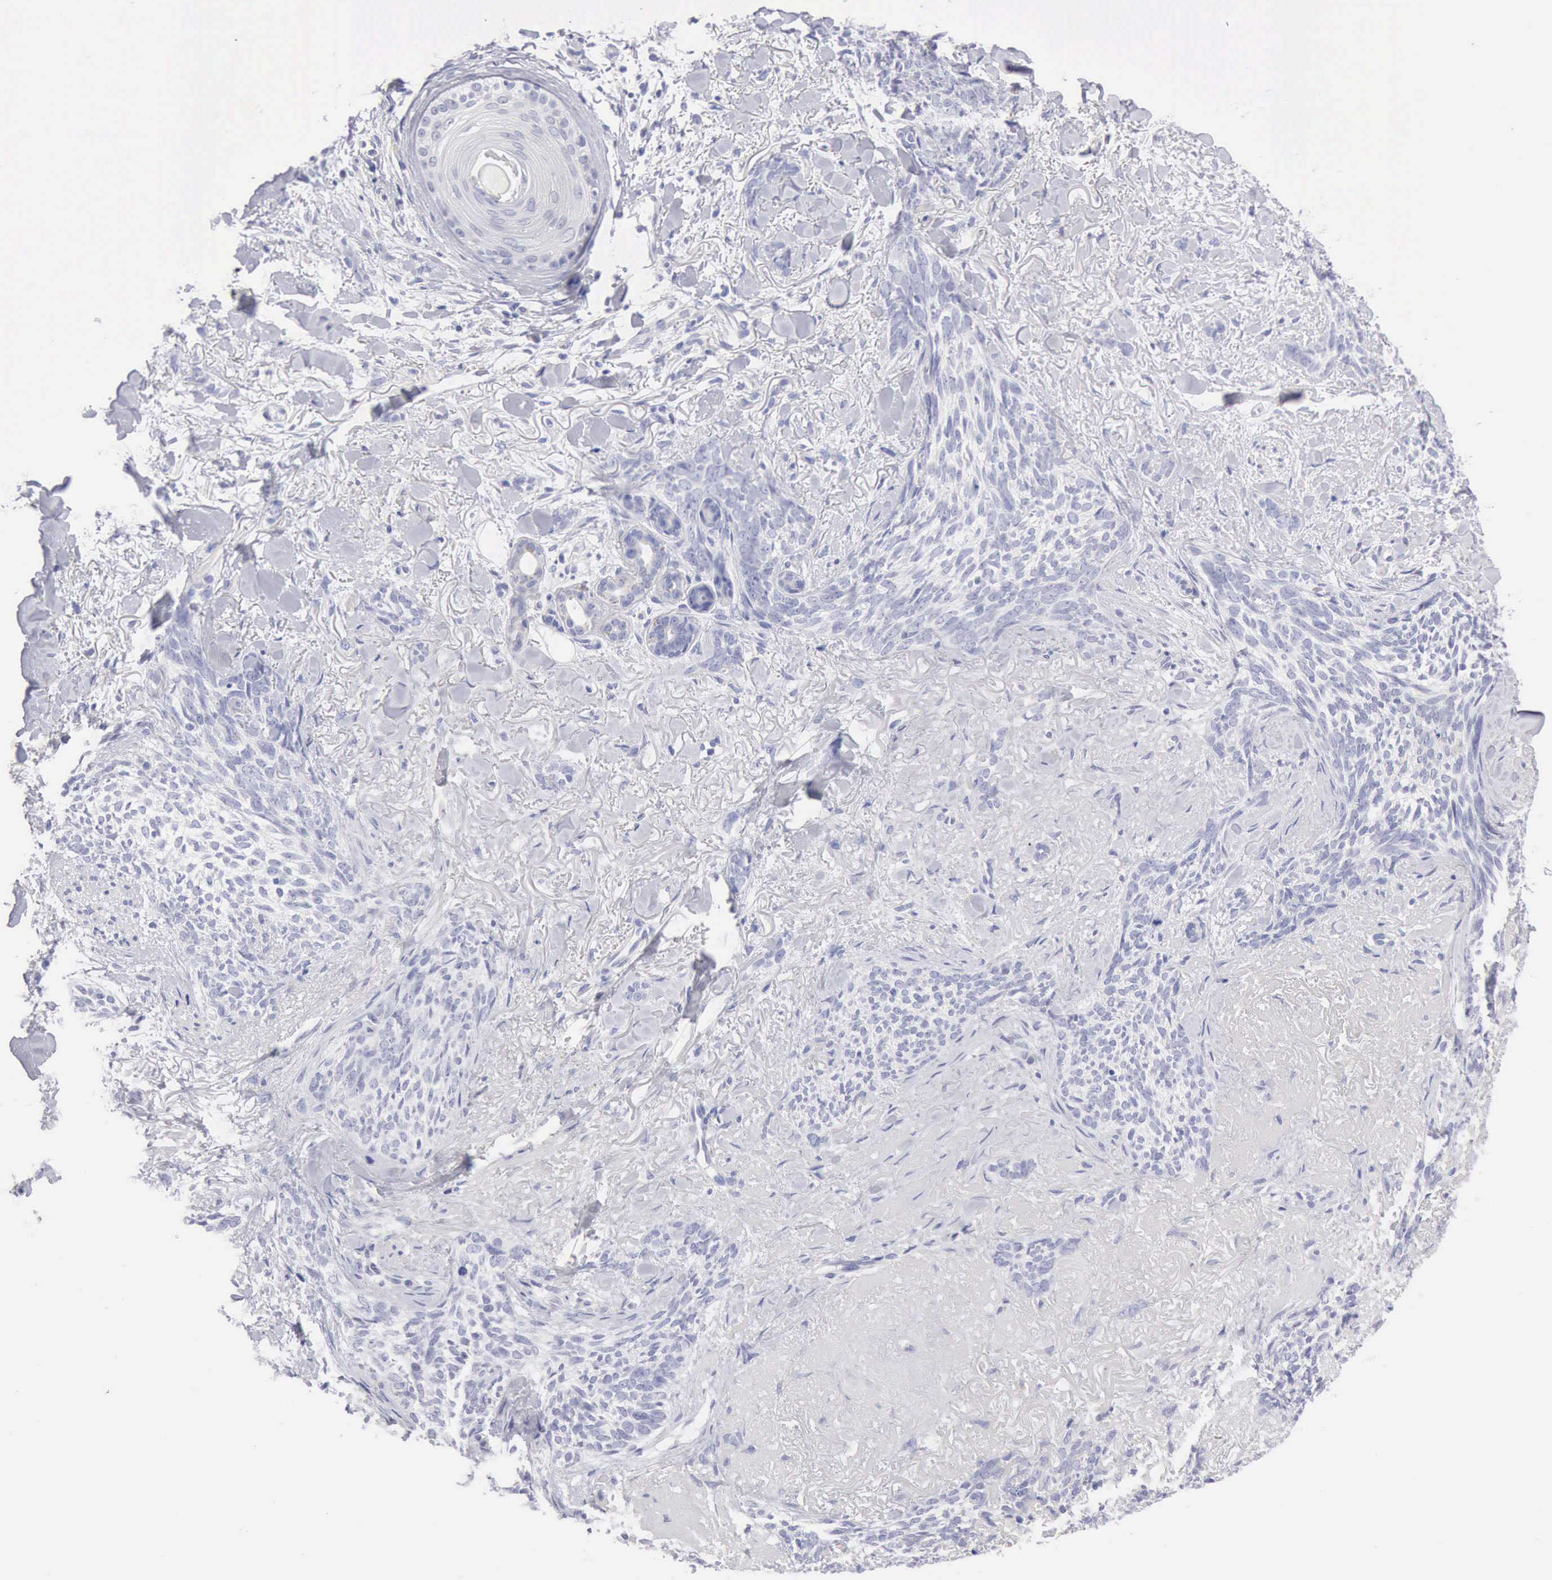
{"staining": {"intensity": "negative", "quantity": "none", "location": "none"}, "tissue": "skin cancer", "cell_type": "Tumor cells", "image_type": "cancer", "snomed": [{"axis": "morphology", "description": "Basal cell carcinoma"}, {"axis": "topography", "description": "Skin"}], "caption": "Protein analysis of basal cell carcinoma (skin) shows no significant positivity in tumor cells.", "gene": "ANGEL1", "patient": {"sex": "female", "age": 81}}